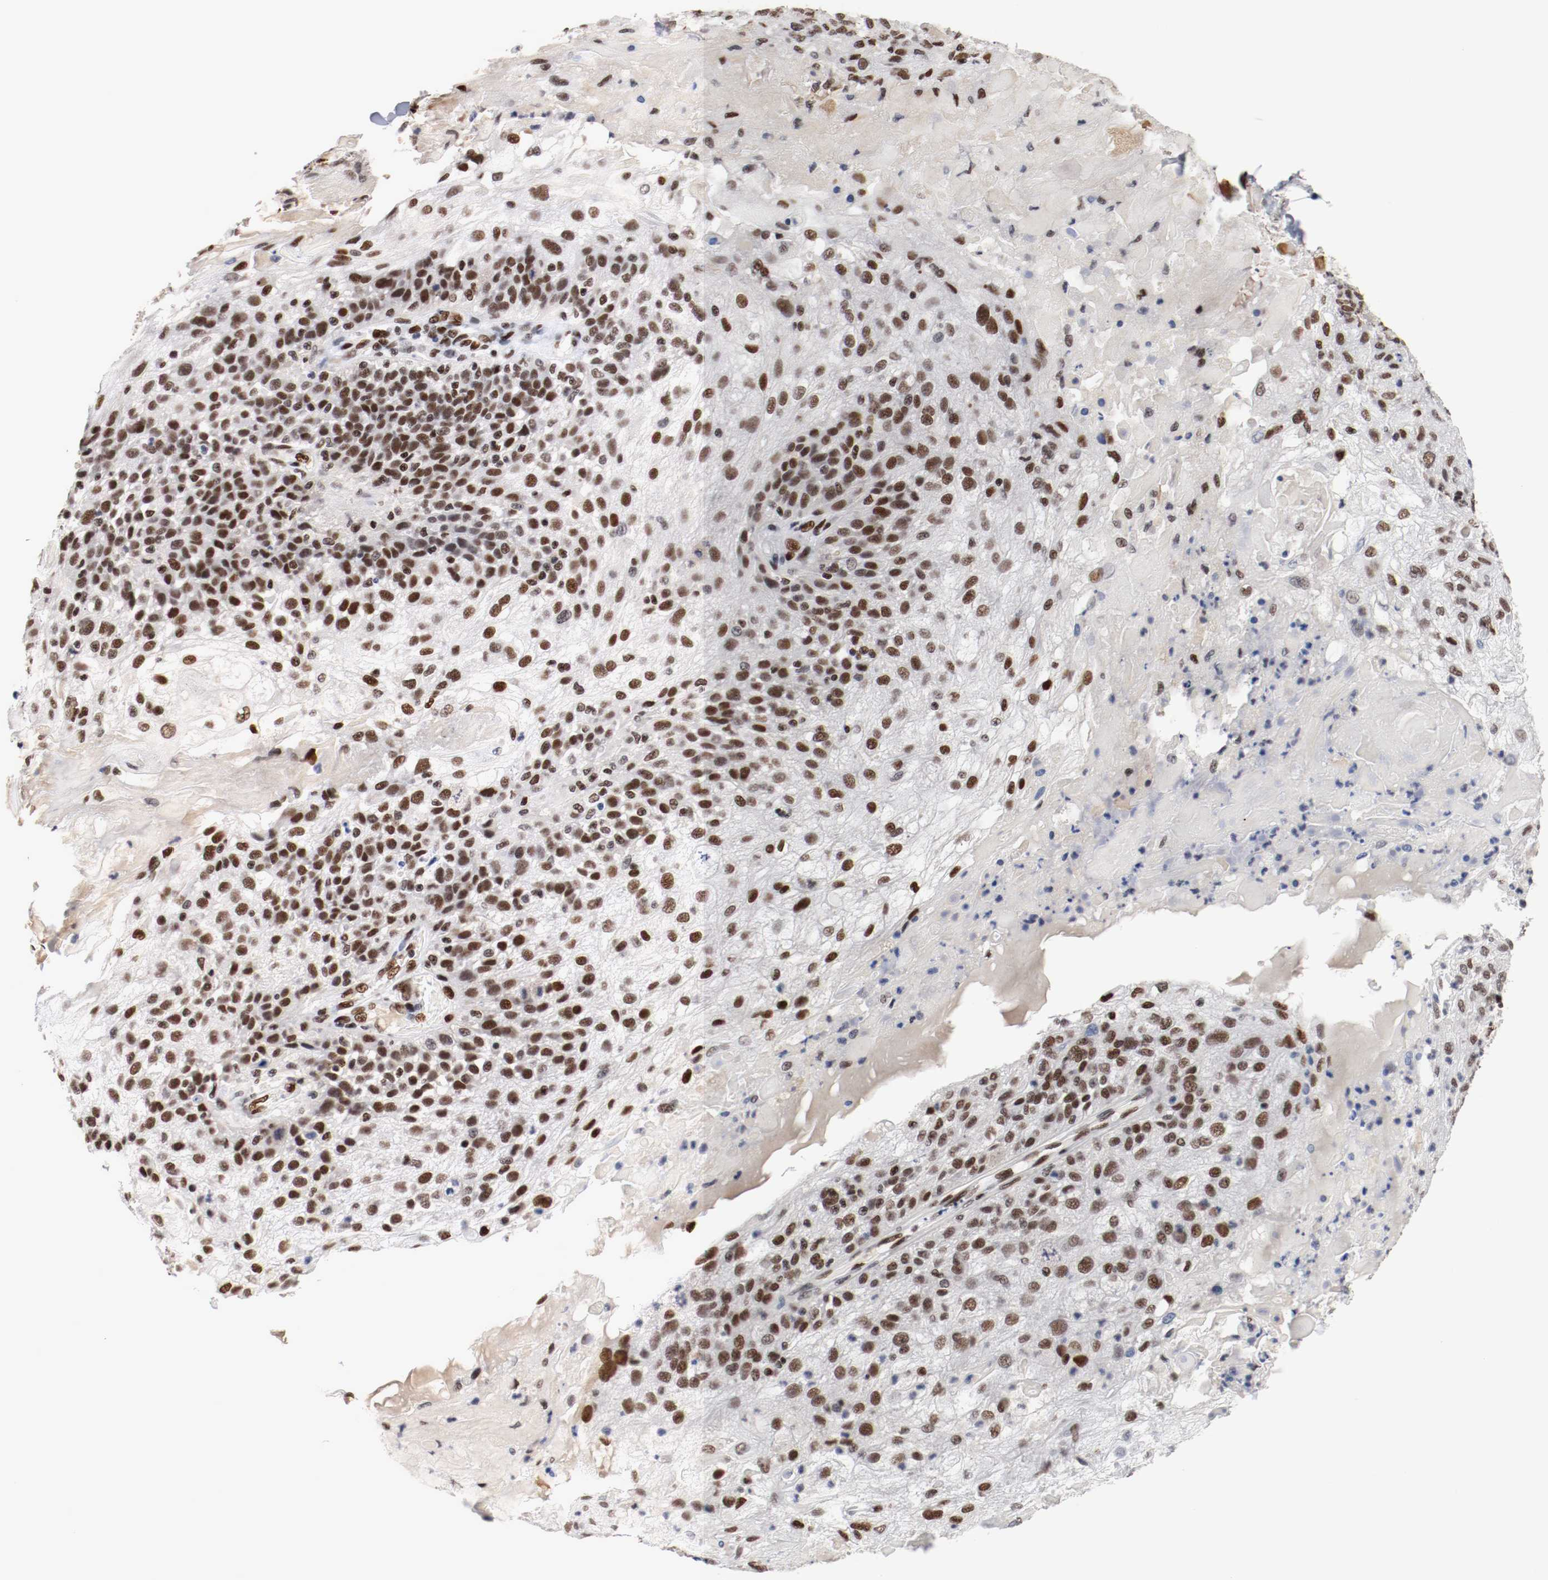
{"staining": {"intensity": "strong", "quantity": ">75%", "location": "nuclear"}, "tissue": "skin cancer", "cell_type": "Tumor cells", "image_type": "cancer", "snomed": [{"axis": "morphology", "description": "Normal tissue, NOS"}, {"axis": "morphology", "description": "Squamous cell carcinoma, NOS"}, {"axis": "topography", "description": "Skin"}], "caption": "Immunohistochemical staining of skin squamous cell carcinoma demonstrates high levels of strong nuclear positivity in approximately >75% of tumor cells.", "gene": "MEF2D", "patient": {"sex": "female", "age": 83}}